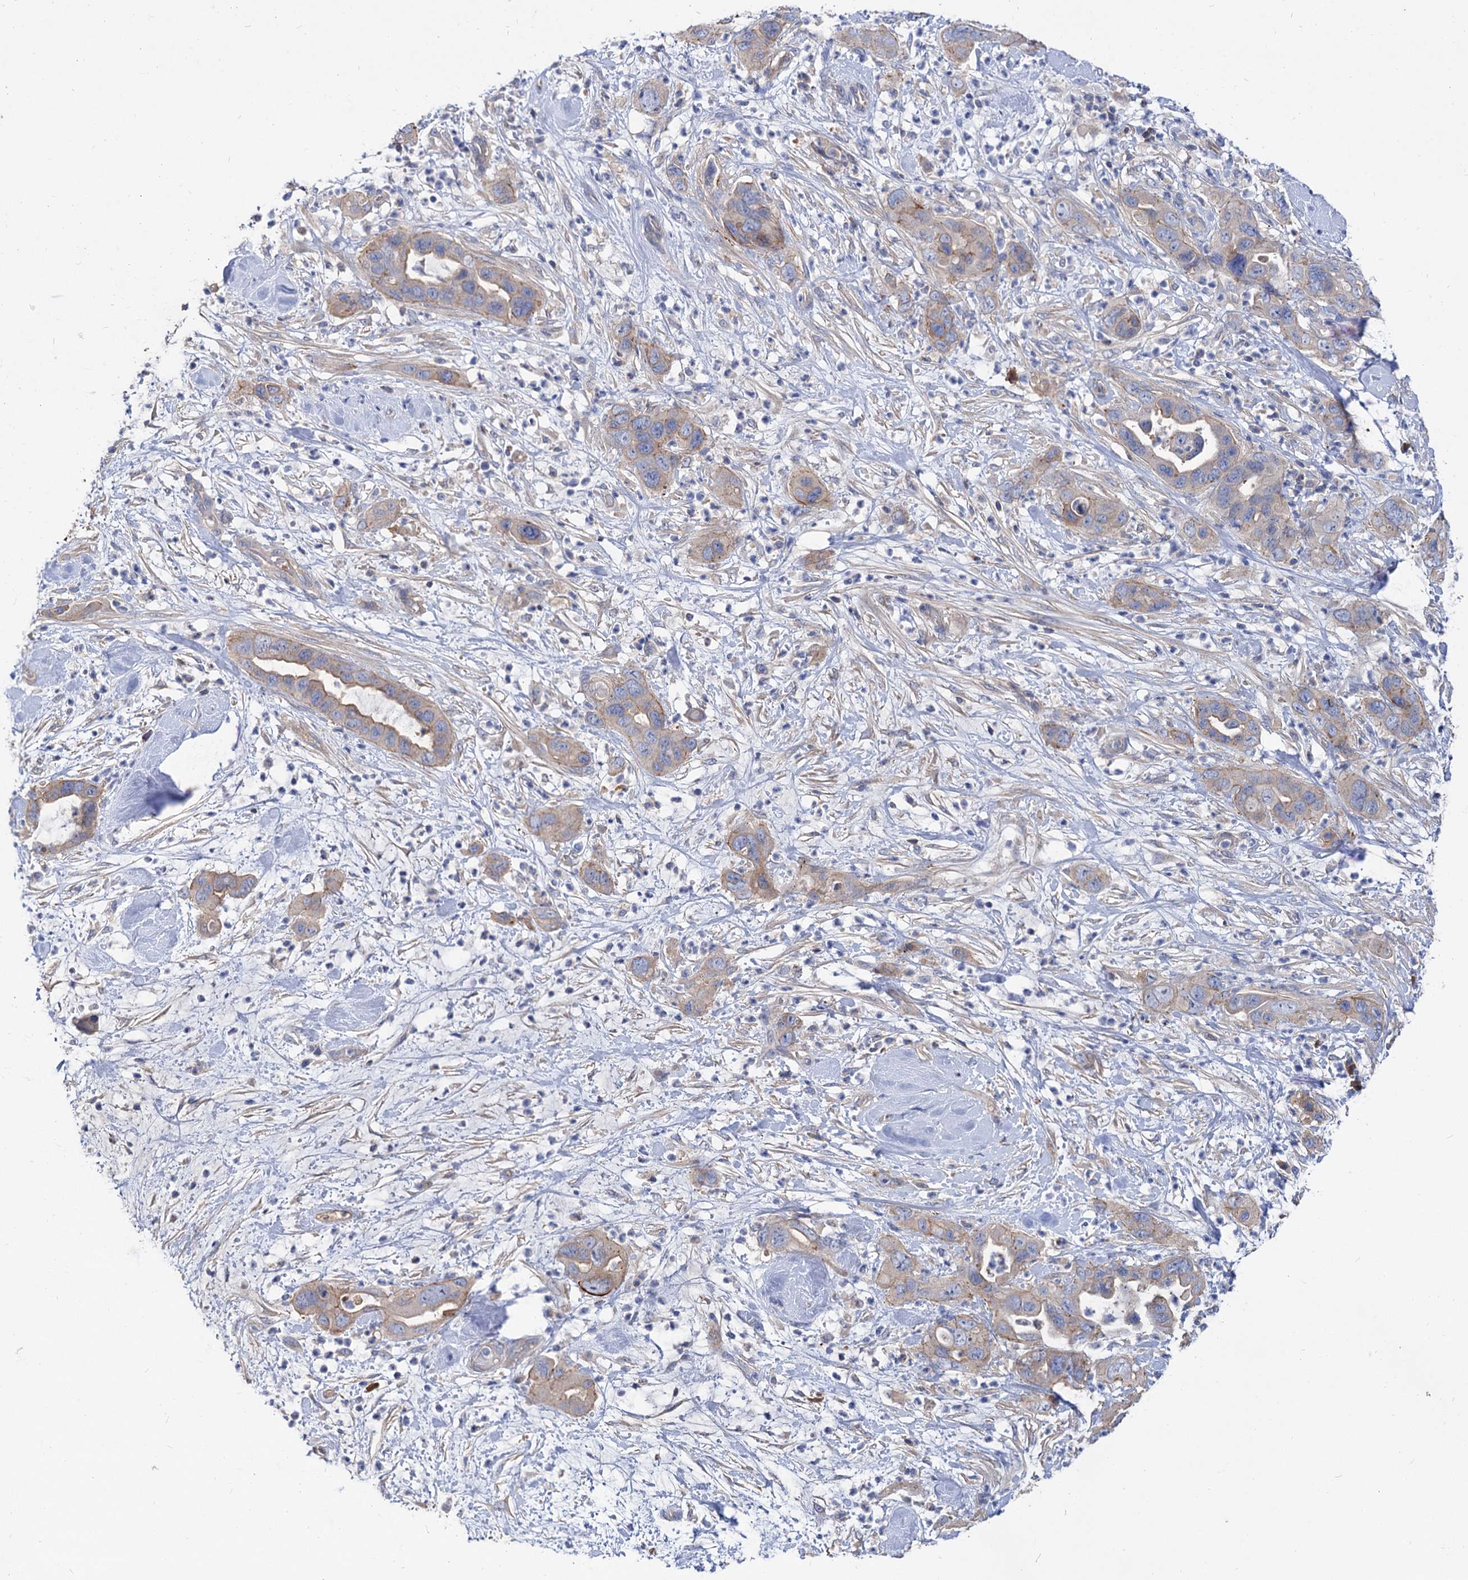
{"staining": {"intensity": "weak", "quantity": "25%-75%", "location": "cytoplasmic/membranous"}, "tissue": "pancreatic cancer", "cell_type": "Tumor cells", "image_type": "cancer", "snomed": [{"axis": "morphology", "description": "Adenocarcinoma, NOS"}, {"axis": "topography", "description": "Pancreas"}], "caption": "Immunohistochemistry (IHC) photomicrograph of human adenocarcinoma (pancreatic) stained for a protein (brown), which shows low levels of weak cytoplasmic/membranous positivity in approximately 25%-75% of tumor cells.", "gene": "NUDCD2", "patient": {"sex": "female", "age": 71}}